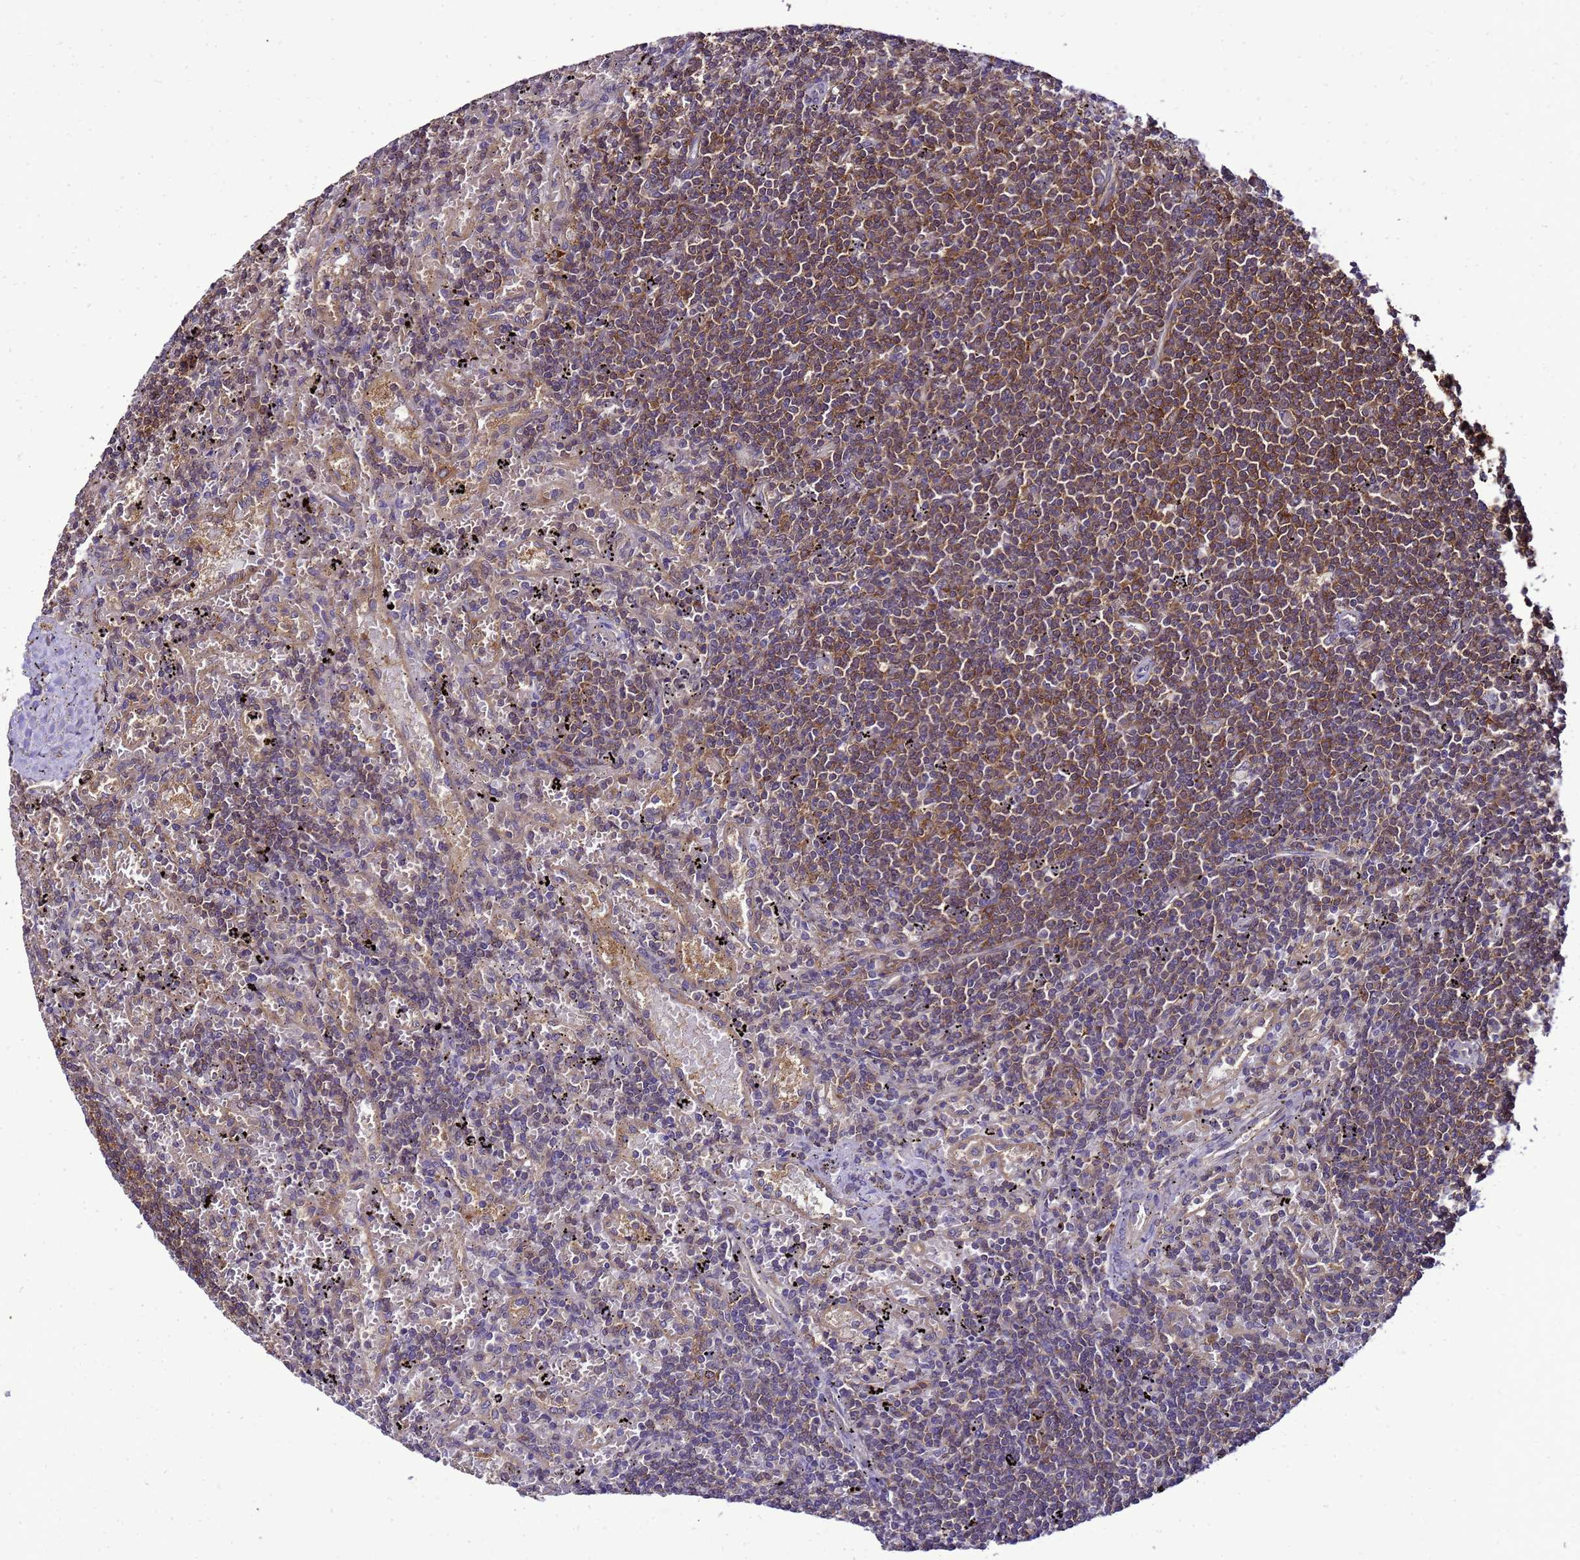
{"staining": {"intensity": "strong", "quantity": "25%-75%", "location": "cytoplasmic/membranous"}, "tissue": "lymphoma", "cell_type": "Tumor cells", "image_type": "cancer", "snomed": [{"axis": "morphology", "description": "Malignant lymphoma, non-Hodgkin's type, Low grade"}, {"axis": "topography", "description": "Spleen"}], "caption": "Approximately 25%-75% of tumor cells in human malignant lymphoma, non-Hodgkin's type (low-grade) demonstrate strong cytoplasmic/membranous protein positivity as visualized by brown immunohistochemical staining.", "gene": "TRABD", "patient": {"sex": "male", "age": 76}}